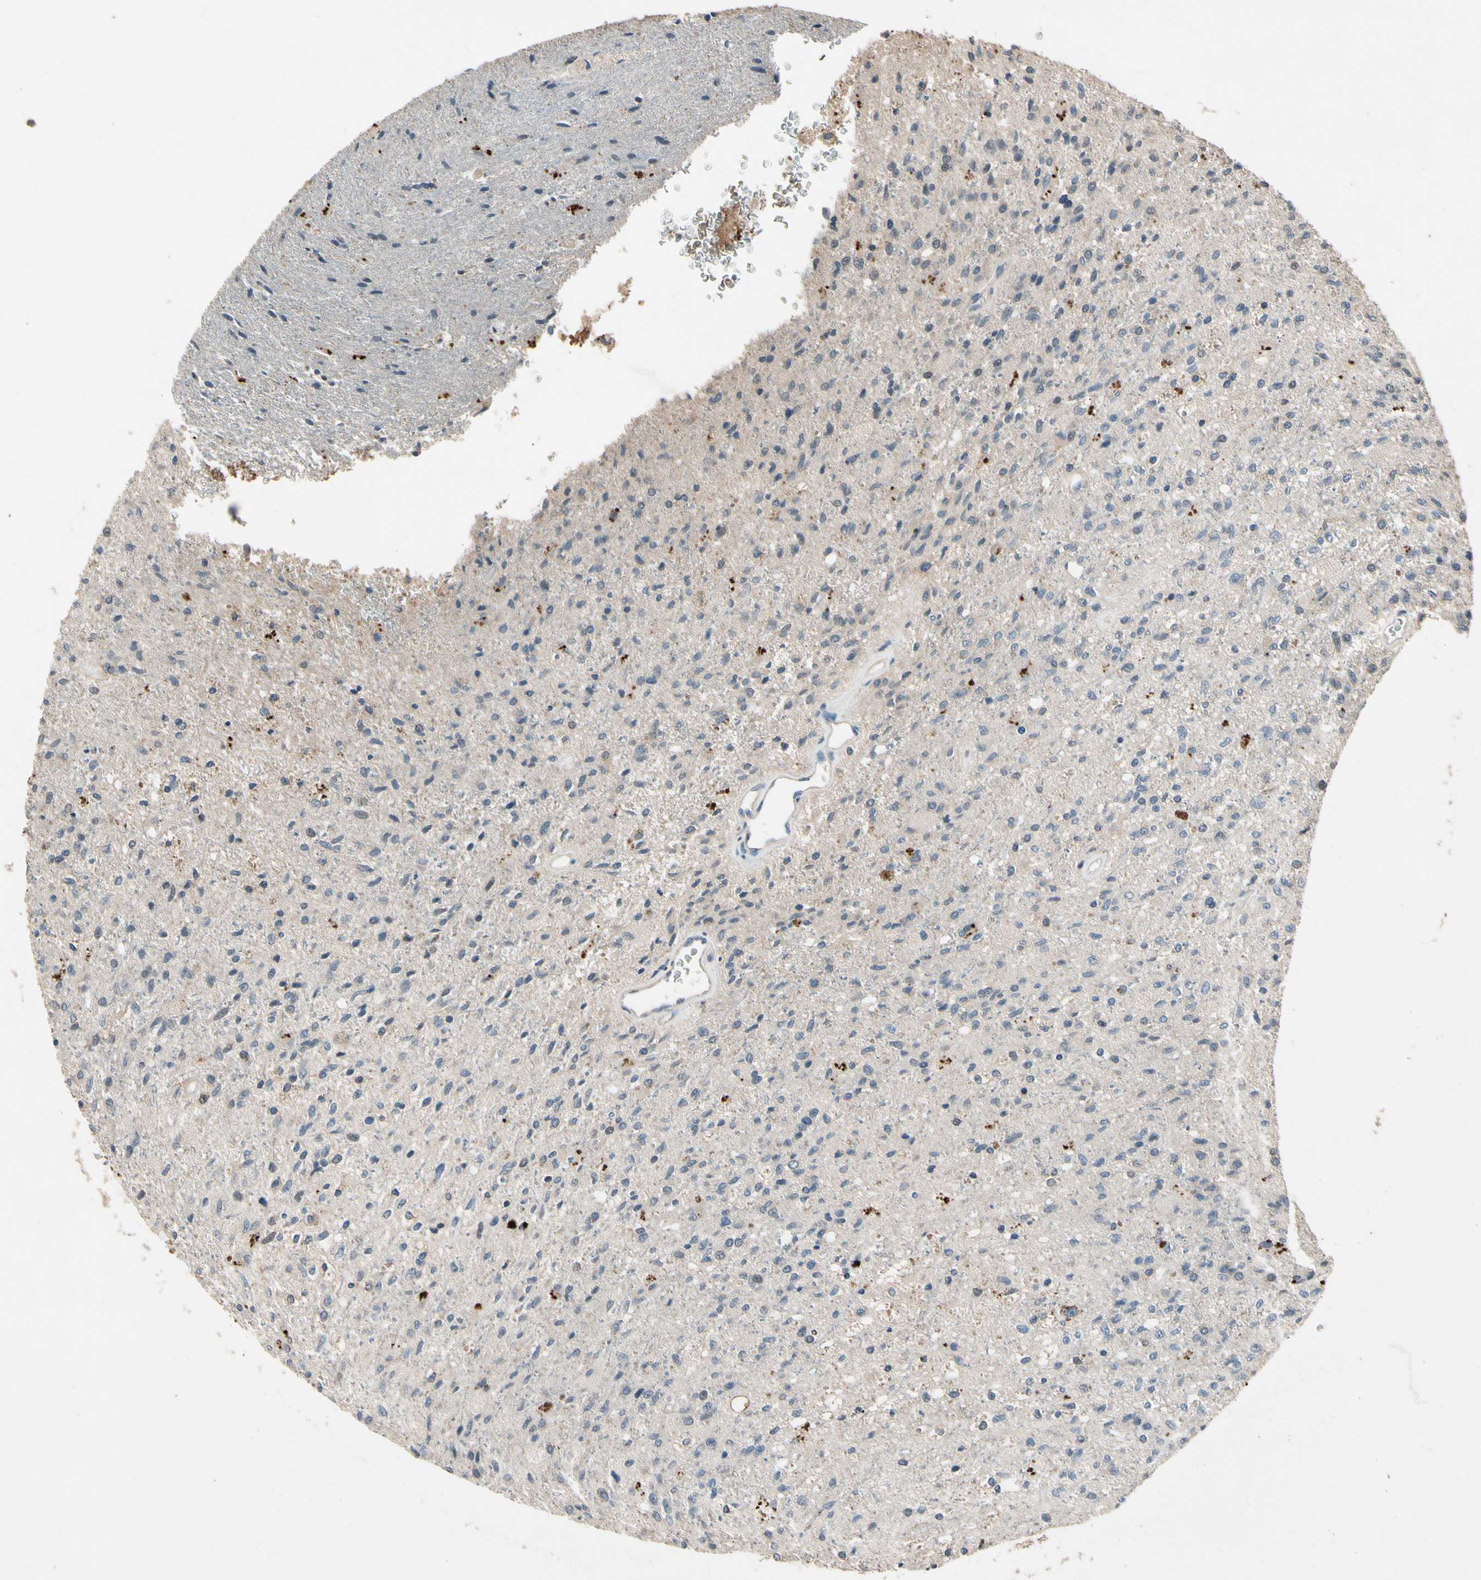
{"staining": {"intensity": "weak", "quantity": "<25%", "location": "cytoplasmic/membranous"}, "tissue": "glioma", "cell_type": "Tumor cells", "image_type": "cancer", "snomed": [{"axis": "morphology", "description": "Normal tissue, NOS"}, {"axis": "morphology", "description": "Glioma, malignant, High grade"}, {"axis": "topography", "description": "Cerebral cortex"}], "caption": "Malignant high-grade glioma was stained to show a protein in brown. There is no significant positivity in tumor cells.", "gene": "IL1RL1", "patient": {"sex": "male", "age": 77}}